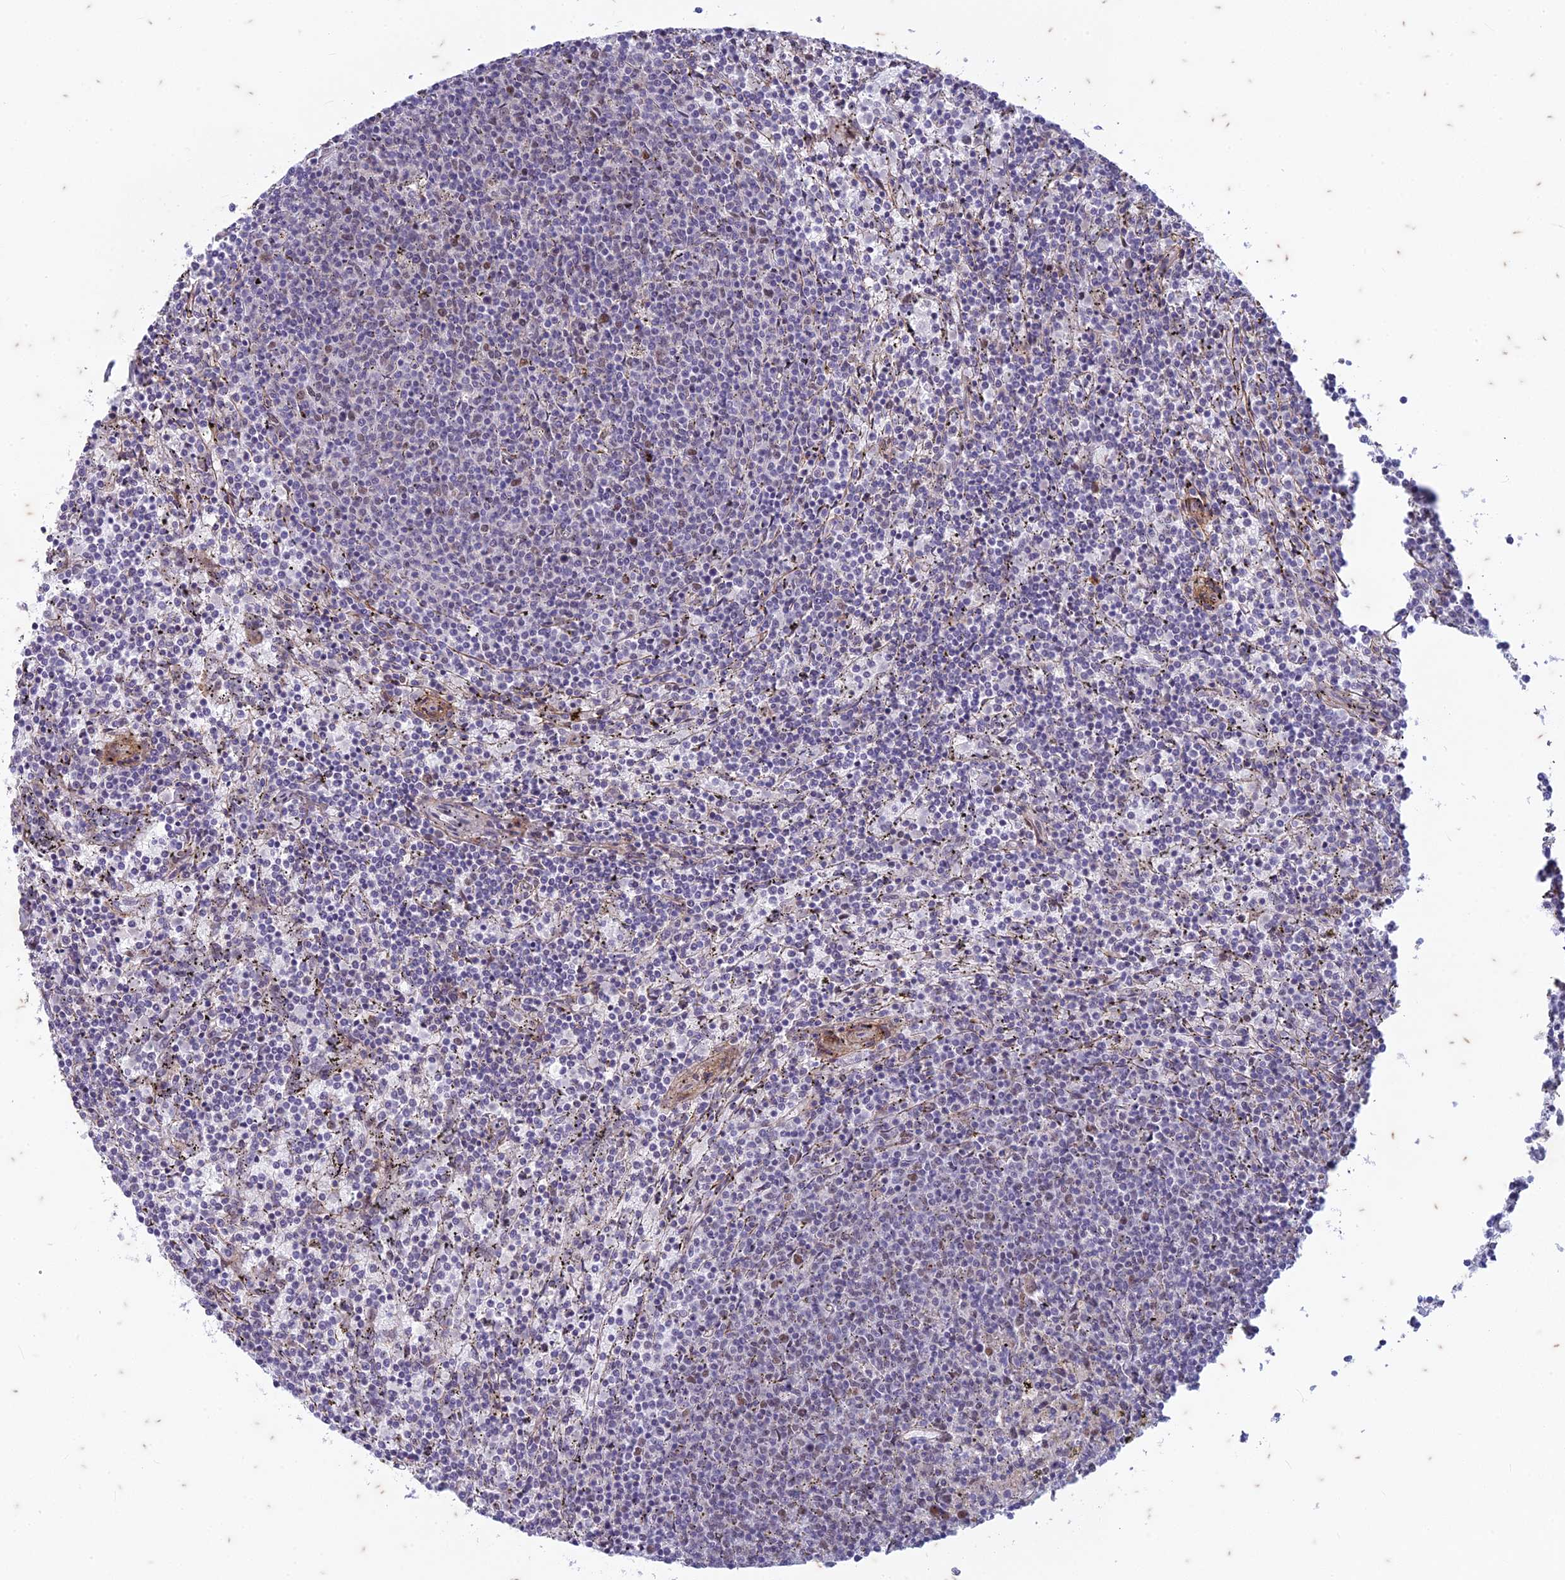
{"staining": {"intensity": "weak", "quantity": "<25%", "location": "nuclear"}, "tissue": "lymphoma", "cell_type": "Tumor cells", "image_type": "cancer", "snomed": [{"axis": "morphology", "description": "Malignant lymphoma, non-Hodgkin's type, Low grade"}, {"axis": "topography", "description": "Spleen"}], "caption": "DAB (3,3'-diaminobenzidine) immunohistochemical staining of human lymphoma exhibits no significant positivity in tumor cells.", "gene": "PABPN1L", "patient": {"sex": "female", "age": 50}}